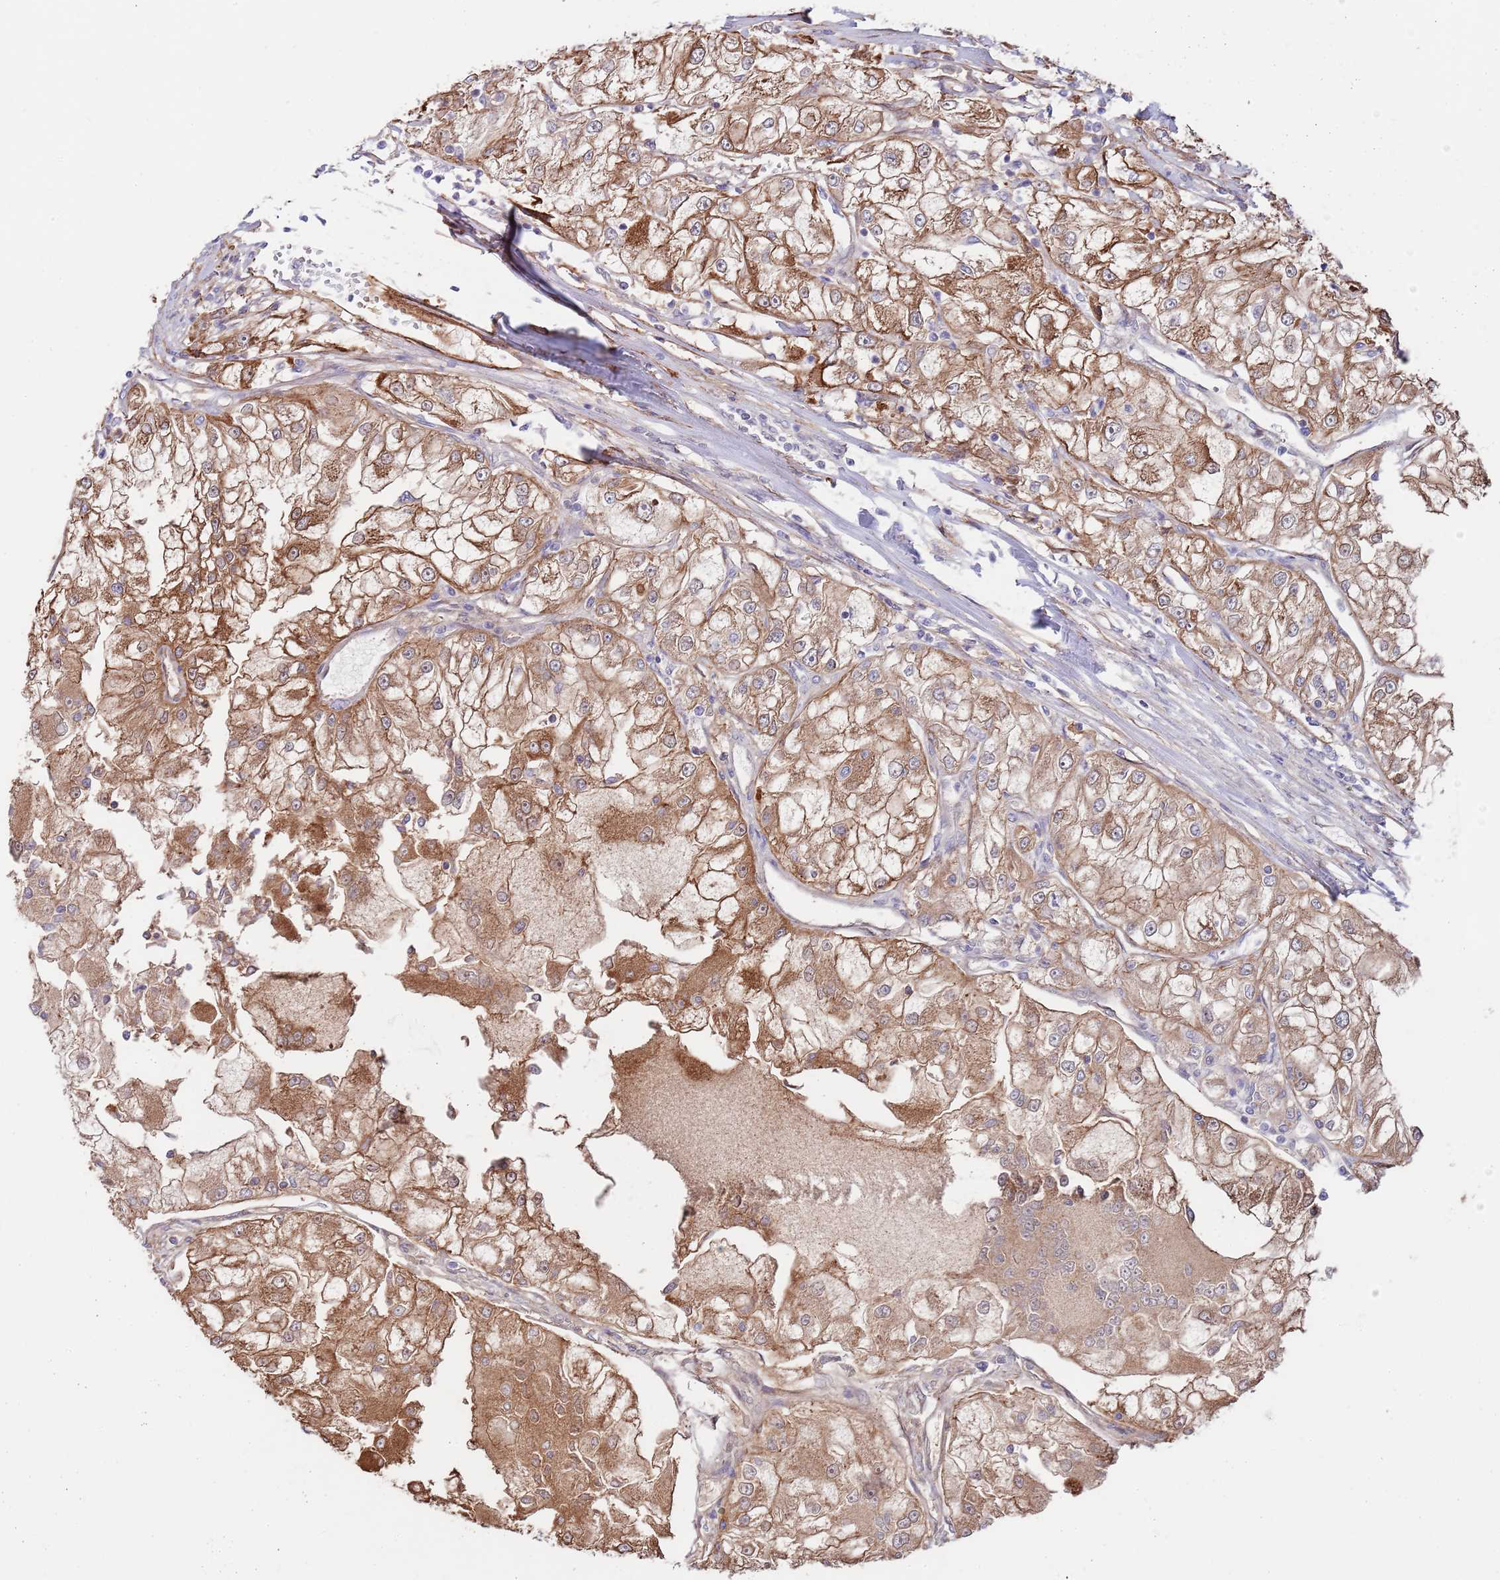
{"staining": {"intensity": "moderate", "quantity": ">75%", "location": "cytoplasmic/membranous"}, "tissue": "renal cancer", "cell_type": "Tumor cells", "image_type": "cancer", "snomed": [{"axis": "morphology", "description": "Adenocarcinoma, NOS"}, {"axis": "topography", "description": "Kidney"}], "caption": "A high-resolution micrograph shows immunohistochemistry staining of adenocarcinoma (renal), which shows moderate cytoplasmic/membranous positivity in about >75% of tumor cells. The staining was performed using DAB (3,3'-diaminobenzidine), with brown indicating positive protein expression. Nuclei are stained blue with hematoxylin.", "gene": "BPNT1", "patient": {"sex": "female", "age": 72}}